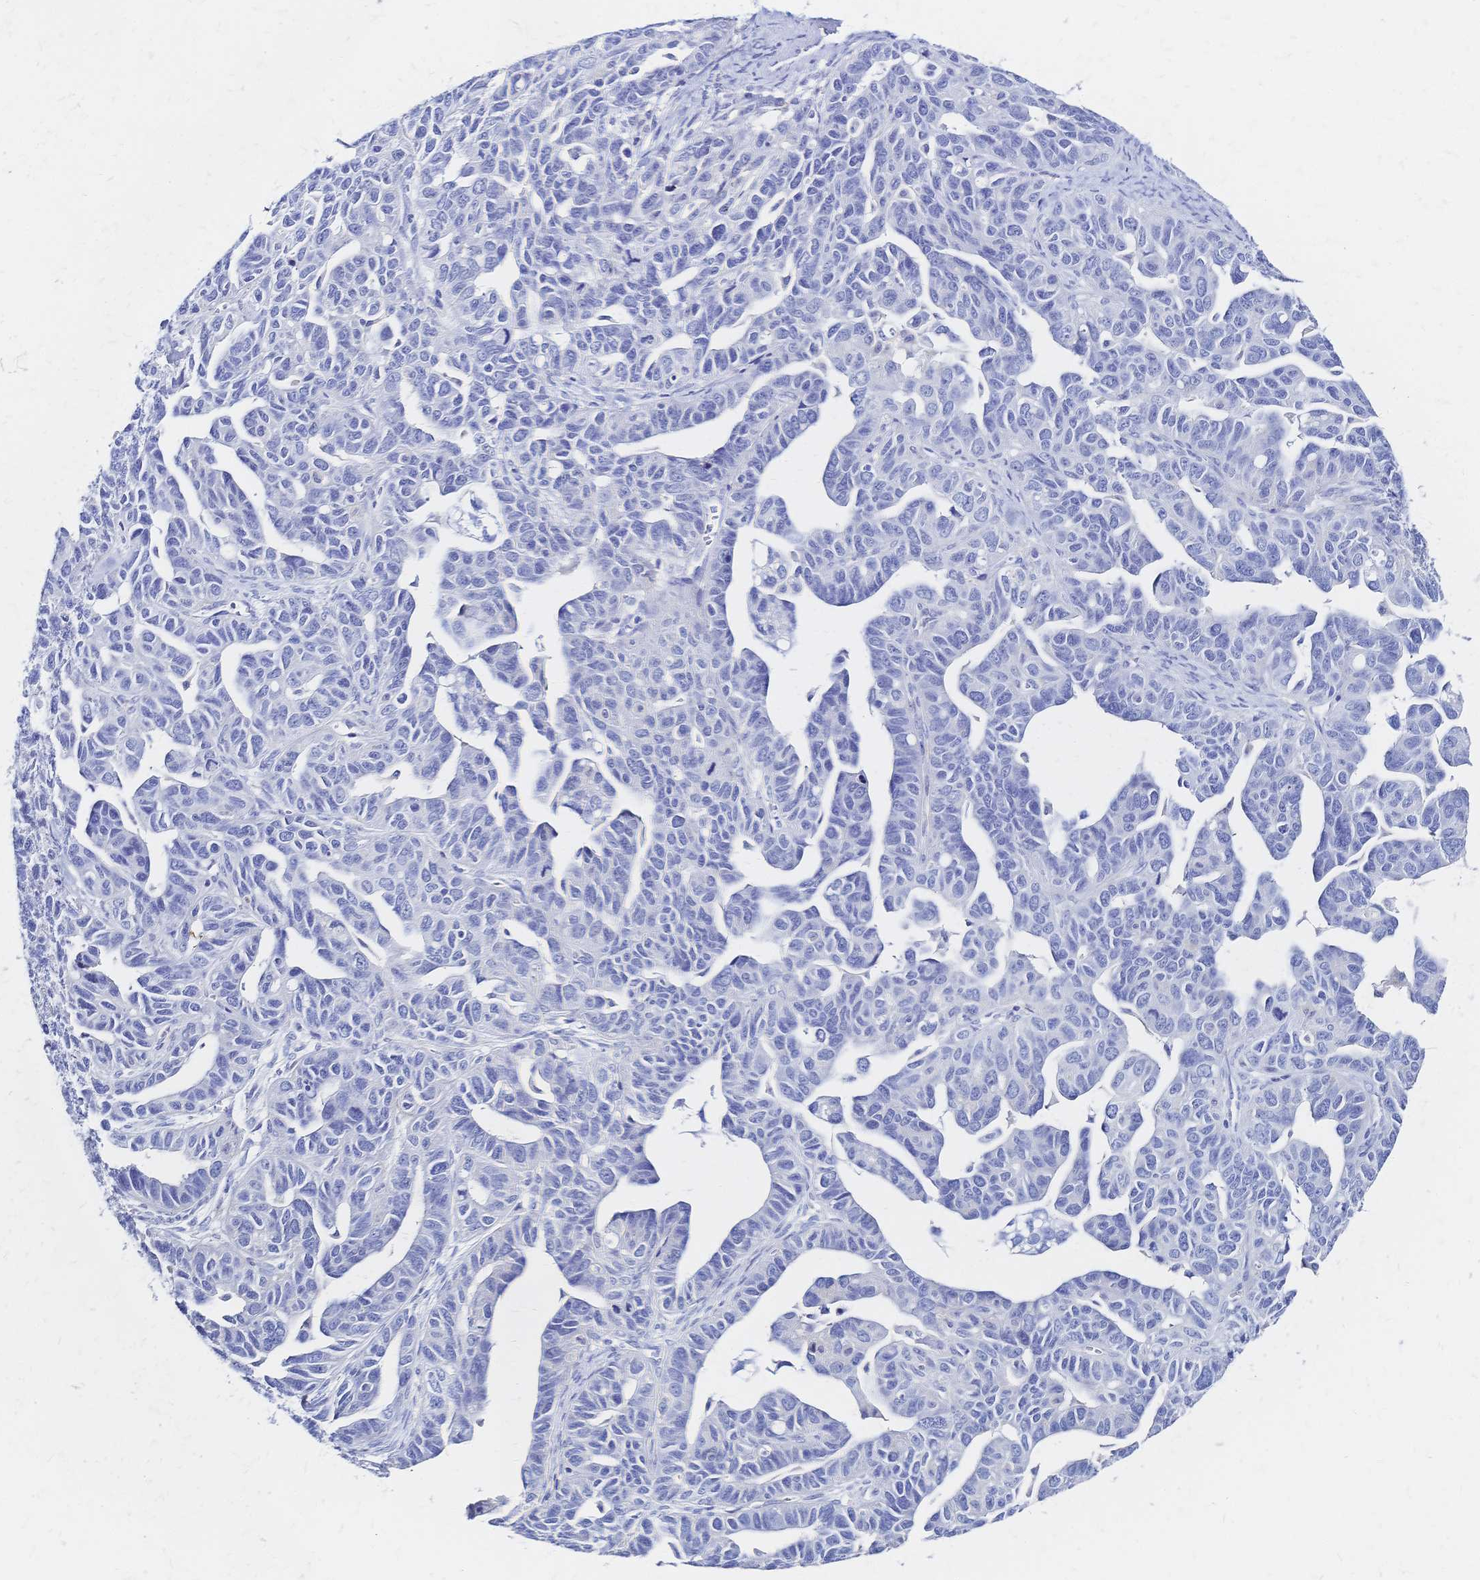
{"staining": {"intensity": "negative", "quantity": "none", "location": "none"}, "tissue": "ovarian cancer", "cell_type": "Tumor cells", "image_type": "cancer", "snomed": [{"axis": "morphology", "description": "Cystadenocarcinoma, serous, NOS"}, {"axis": "topography", "description": "Ovary"}], "caption": "Tumor cells are negative for brown protein staining in ovarian cancer.", "gene": "SLC5A1", "patient": {"sex": "female", "age": 69}}